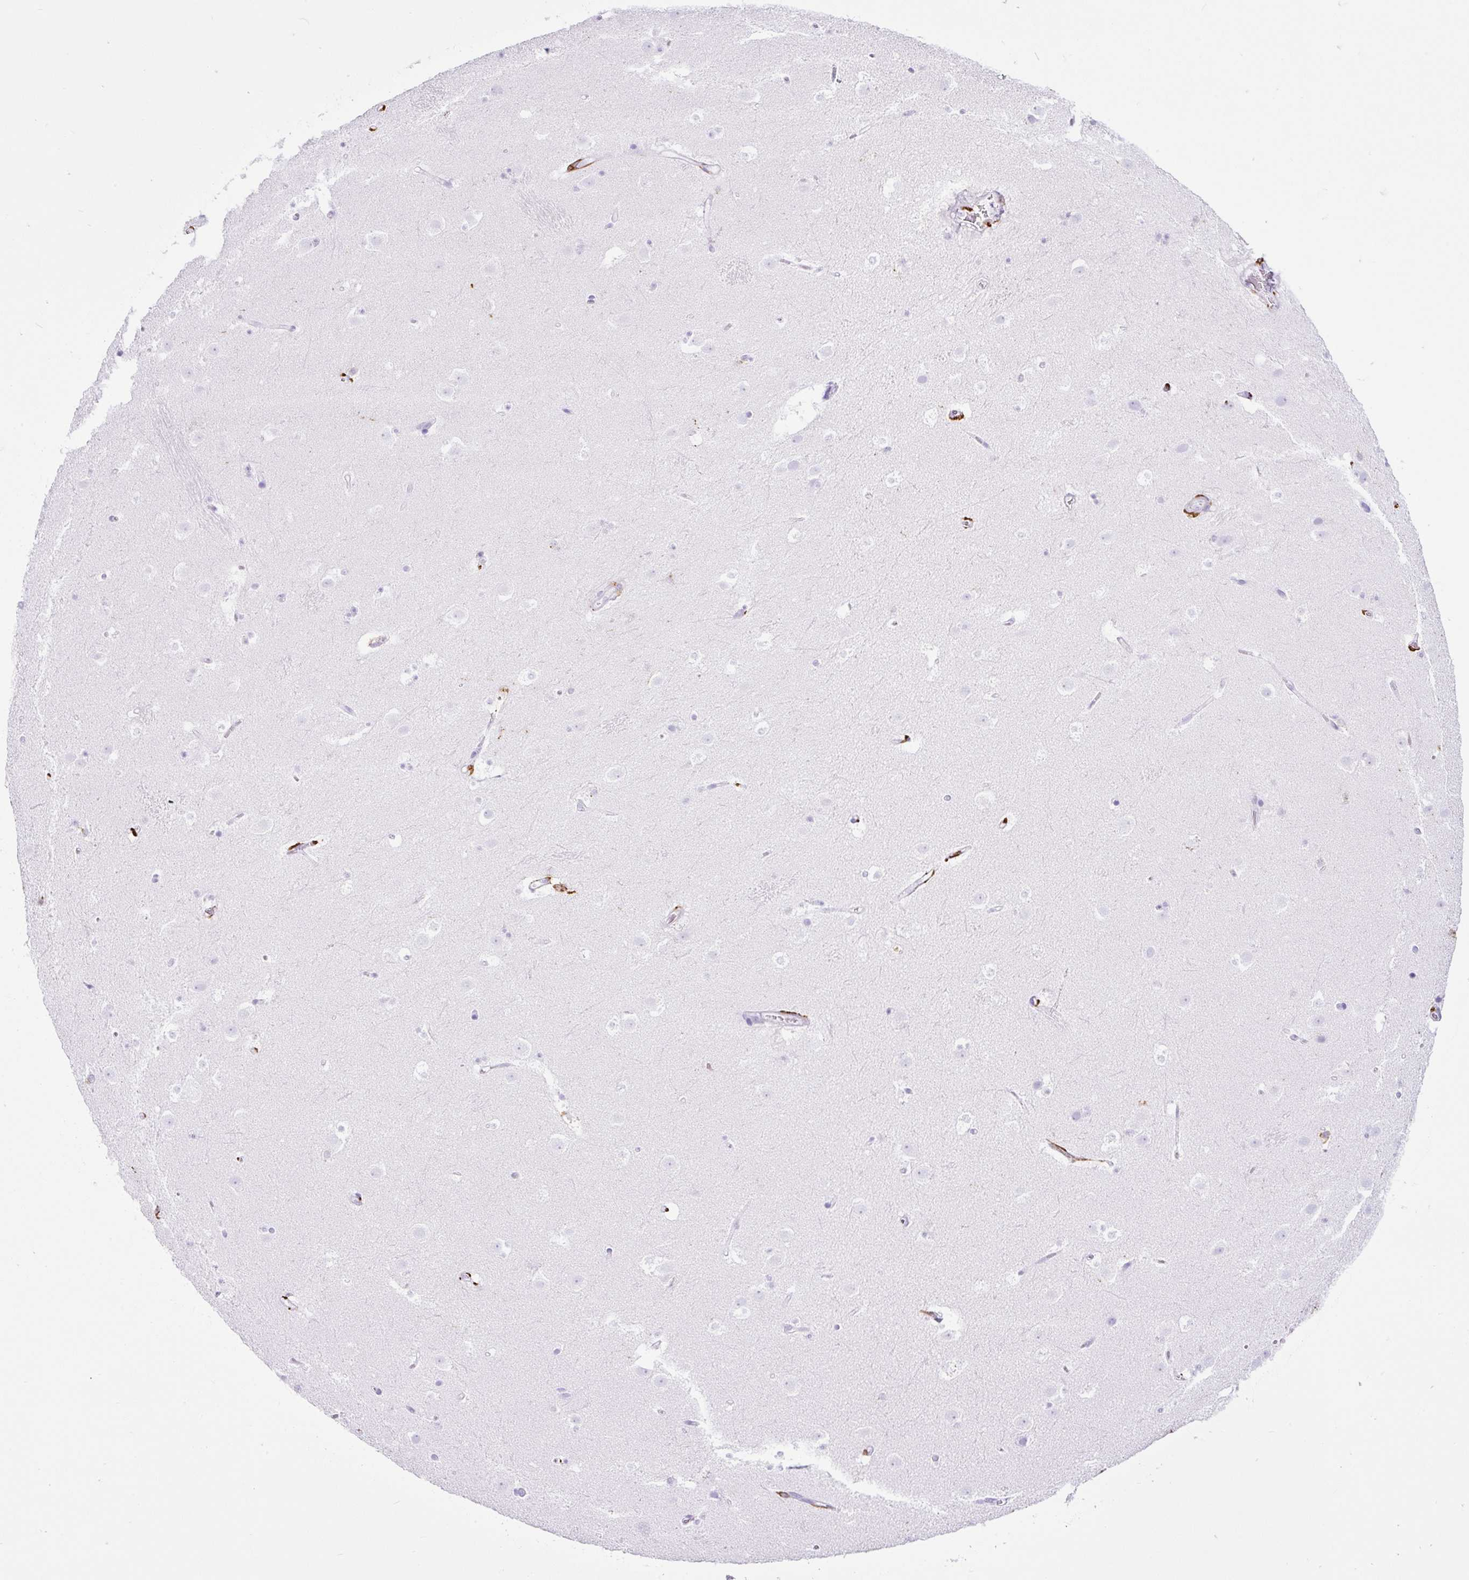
{"staining": {"intensity": "negative", "quantity": "none", "location": "none"}, "tissue": "caudate", "cell_type": "Glial cells", "image_type": "normal", "snomed": [{"axis": "morphology", "description": "Normal tissue, NOS"}, {"axis": "topography", "description": "Lateral ventricle wall"}], "caption": "The IHC histopathology image has no significant positivity in glial cells of caudate. The staining was performed using DAB (3,3'-diaminobenzidine) to visualize the protein expression in brown, while the nuclei were stained in blue with hematoxylin (Magnification: 20x).", "gene": "HLA", "patient": {"sex": "male", "age": 37}}